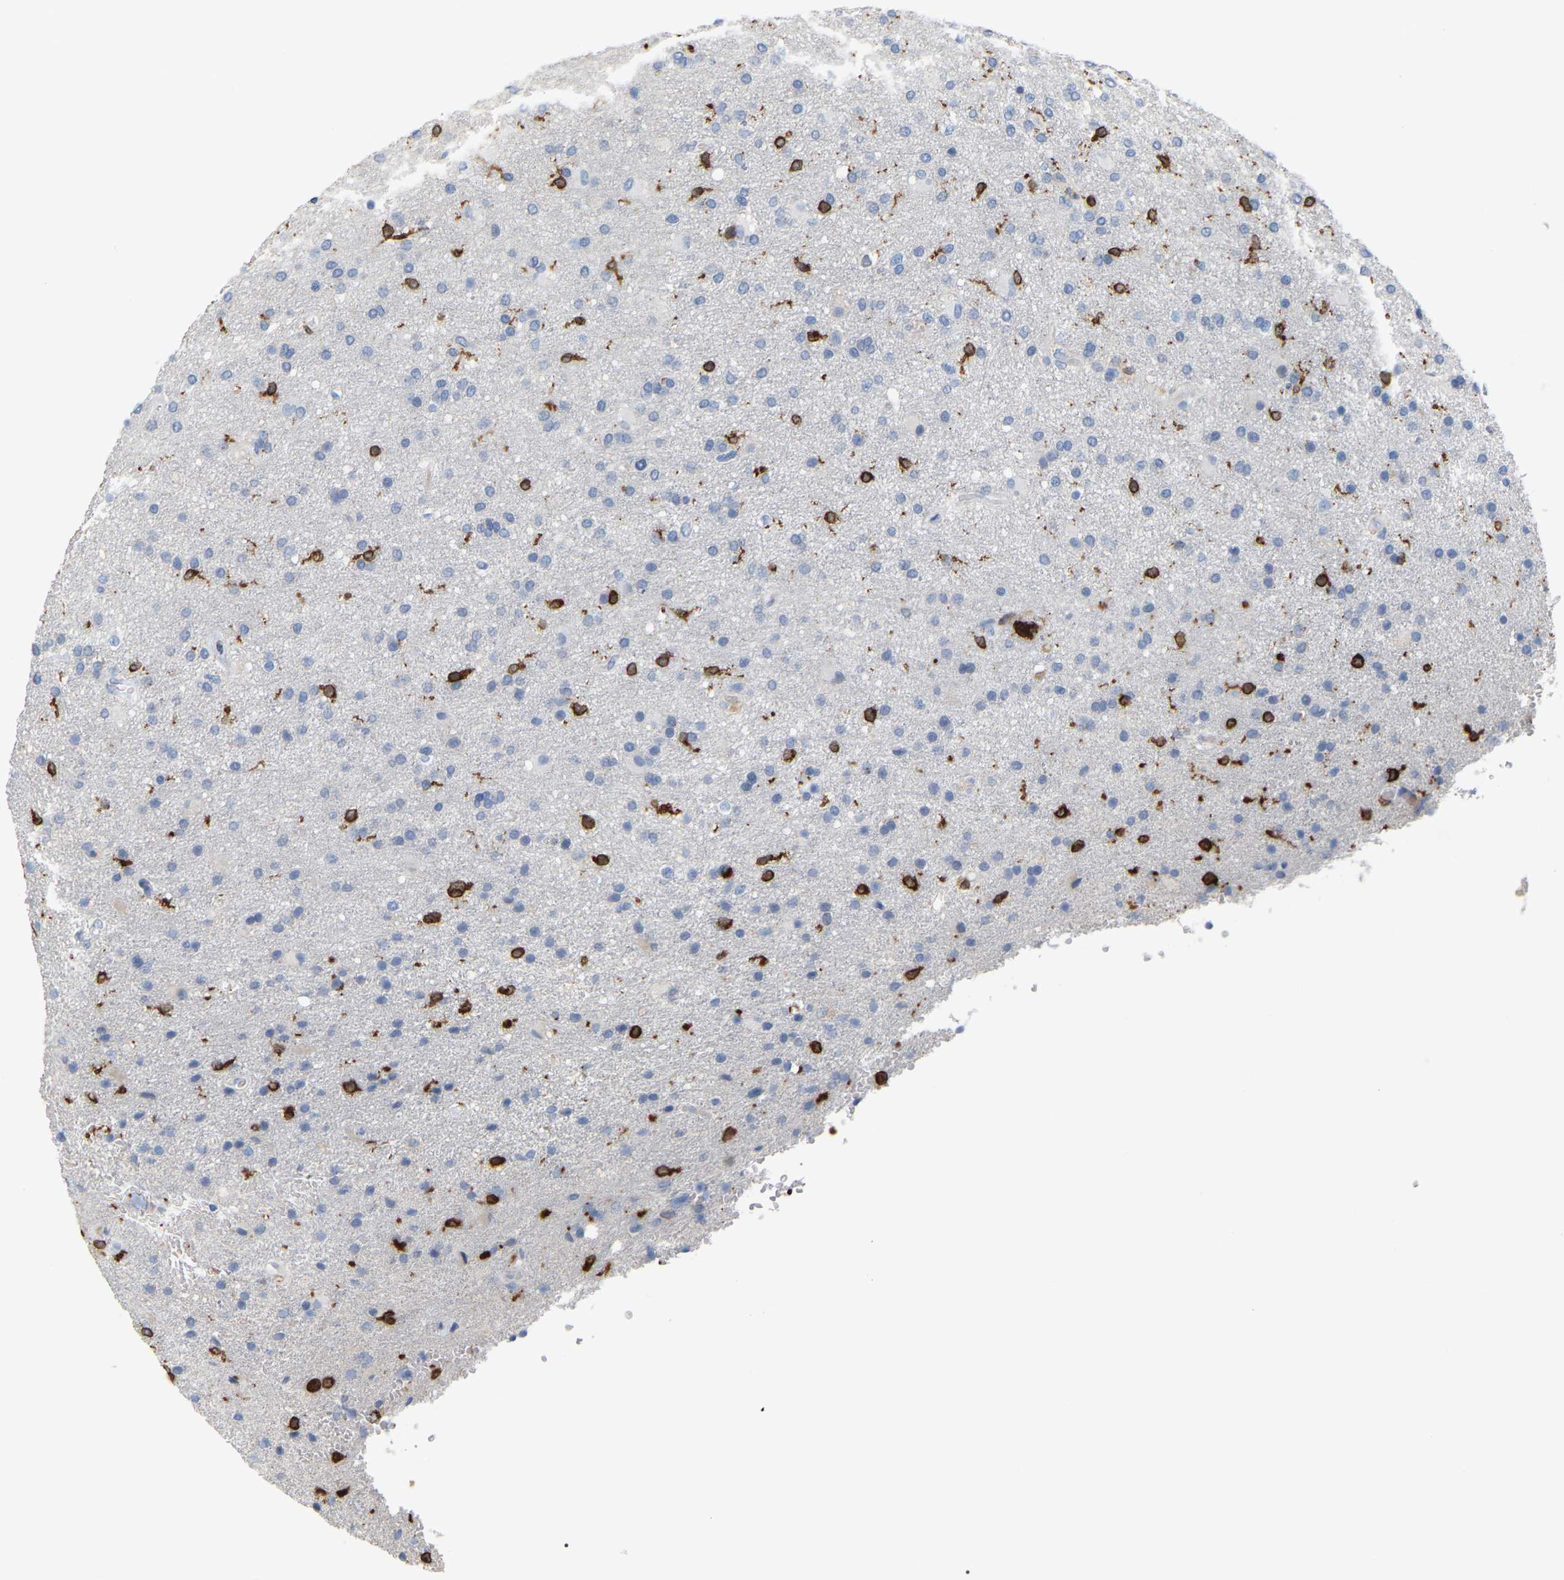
{"staining": {"intensity": "negative", "quantity": "none", "location": "none"}, "tissue": "glioma", "cell_type": "Tumor cells", "image_type": "cancer", "snomed": [{"axis": "morphology", "description": "Glioma, malignant, High grade"}, {"axis": "topography", "description": "Brain"}], "caption": "Histopathology image shows no significant protein positivity in tumor cells of glioma.", "gene": "PTGS1", "patient": {"sex": "male", "age": 72}}